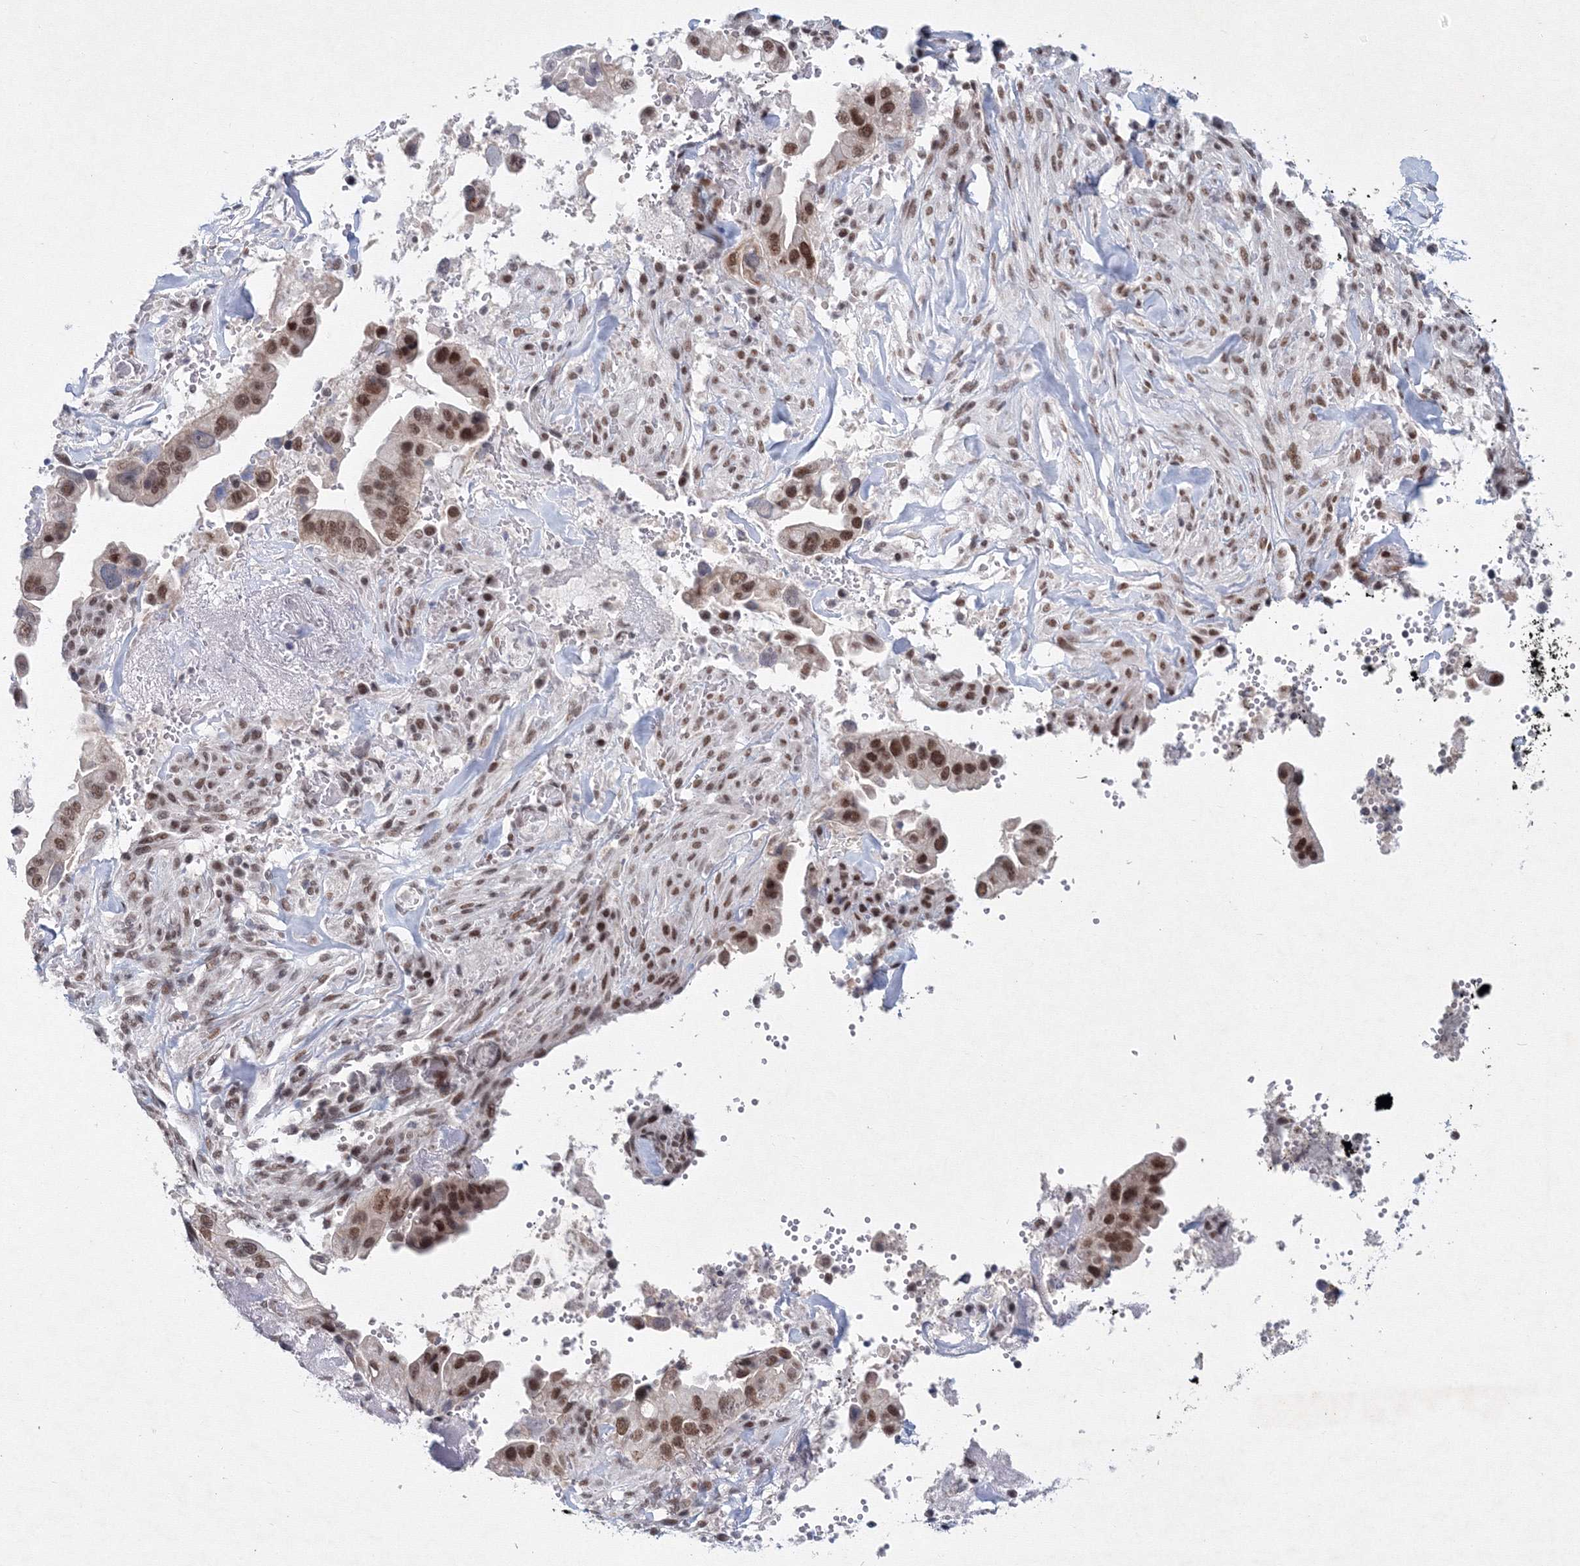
{"staining": {"intensity": "moderate", "quantity": ">75%", "location": "nuclear"}, "tissue": "pancreatic cancer", "cell_type": "Tumor cells", "image_type": "cancer", "snomed": [{"axis": "morphology", "description": "Inflammation, NOS"}, {"axis": "morphology", "description": "Adenocarcinoma, NOS"}, {"axis": "topography", "description": "Pancreas"}], "caption": "A high-resolution photomicrograph shows immunohistochemistry staining of pancreatic adenocarcinoma, which shows moderate nuclear staining in about >75% of tumor cells.", "gene": "SF3B6", "patient": {"sex": "female", "age": 56}}